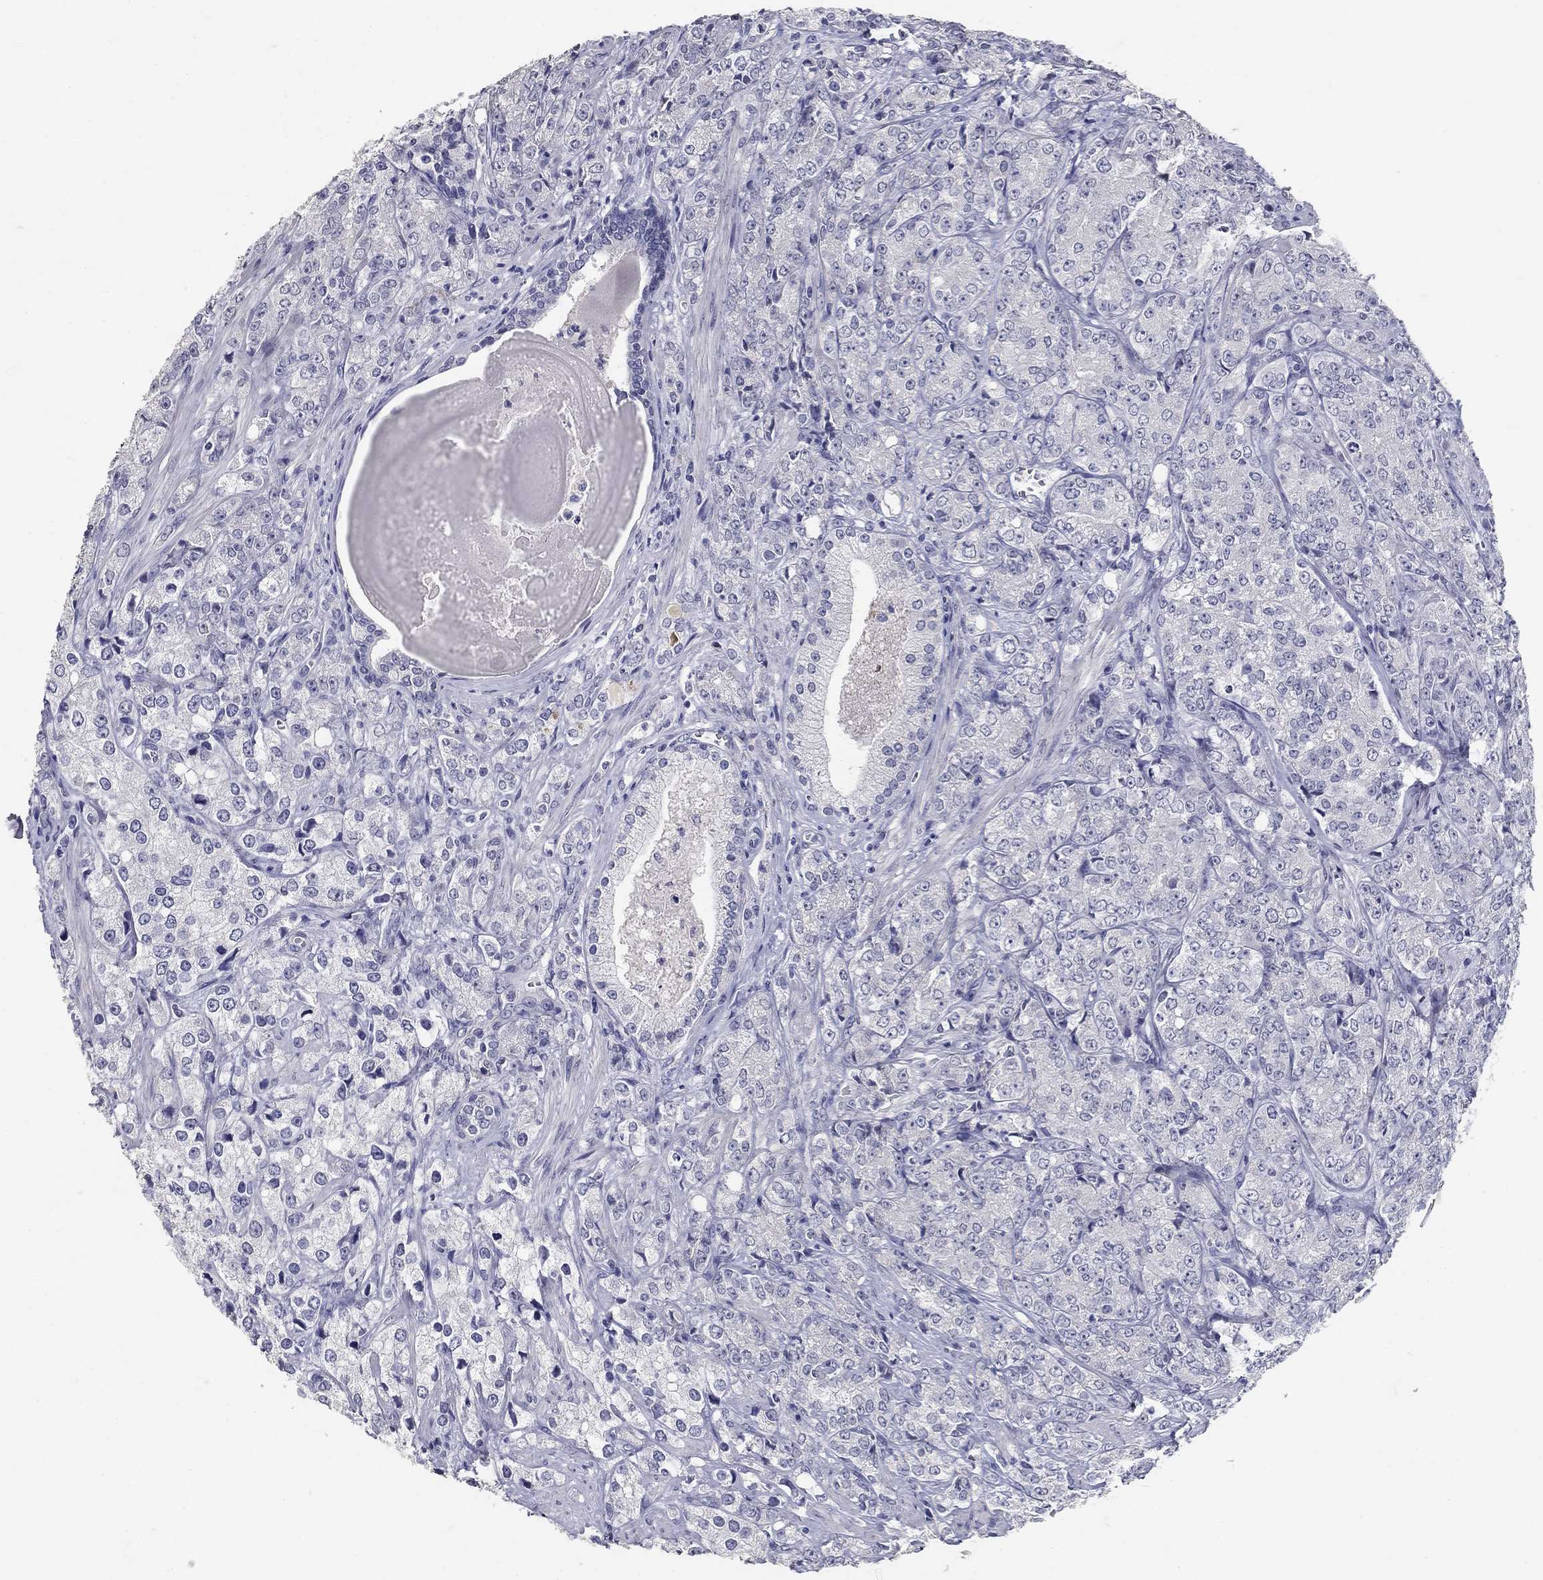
{"staining": {"intensity": "negative", "quantity": "none", "location": "none"}, "tissue": "prostate cancer", "cell_type": "Tumor cells", "image_type": "cancer", "snomed": [{"axis": "morphology", "description": "Adenocarcinoma, NOS"}, {"axis": "topography", "description": "Prostate and seminal vesicle, NOS"}, {"axis": "topography", "description": "Prostate"}], "caption": "The histopathology image shows no significant expression in tumor cells of adenocarcinoma (prostate).", "gene": "POMC", "patient": {"sex": "male", "age": 68}}